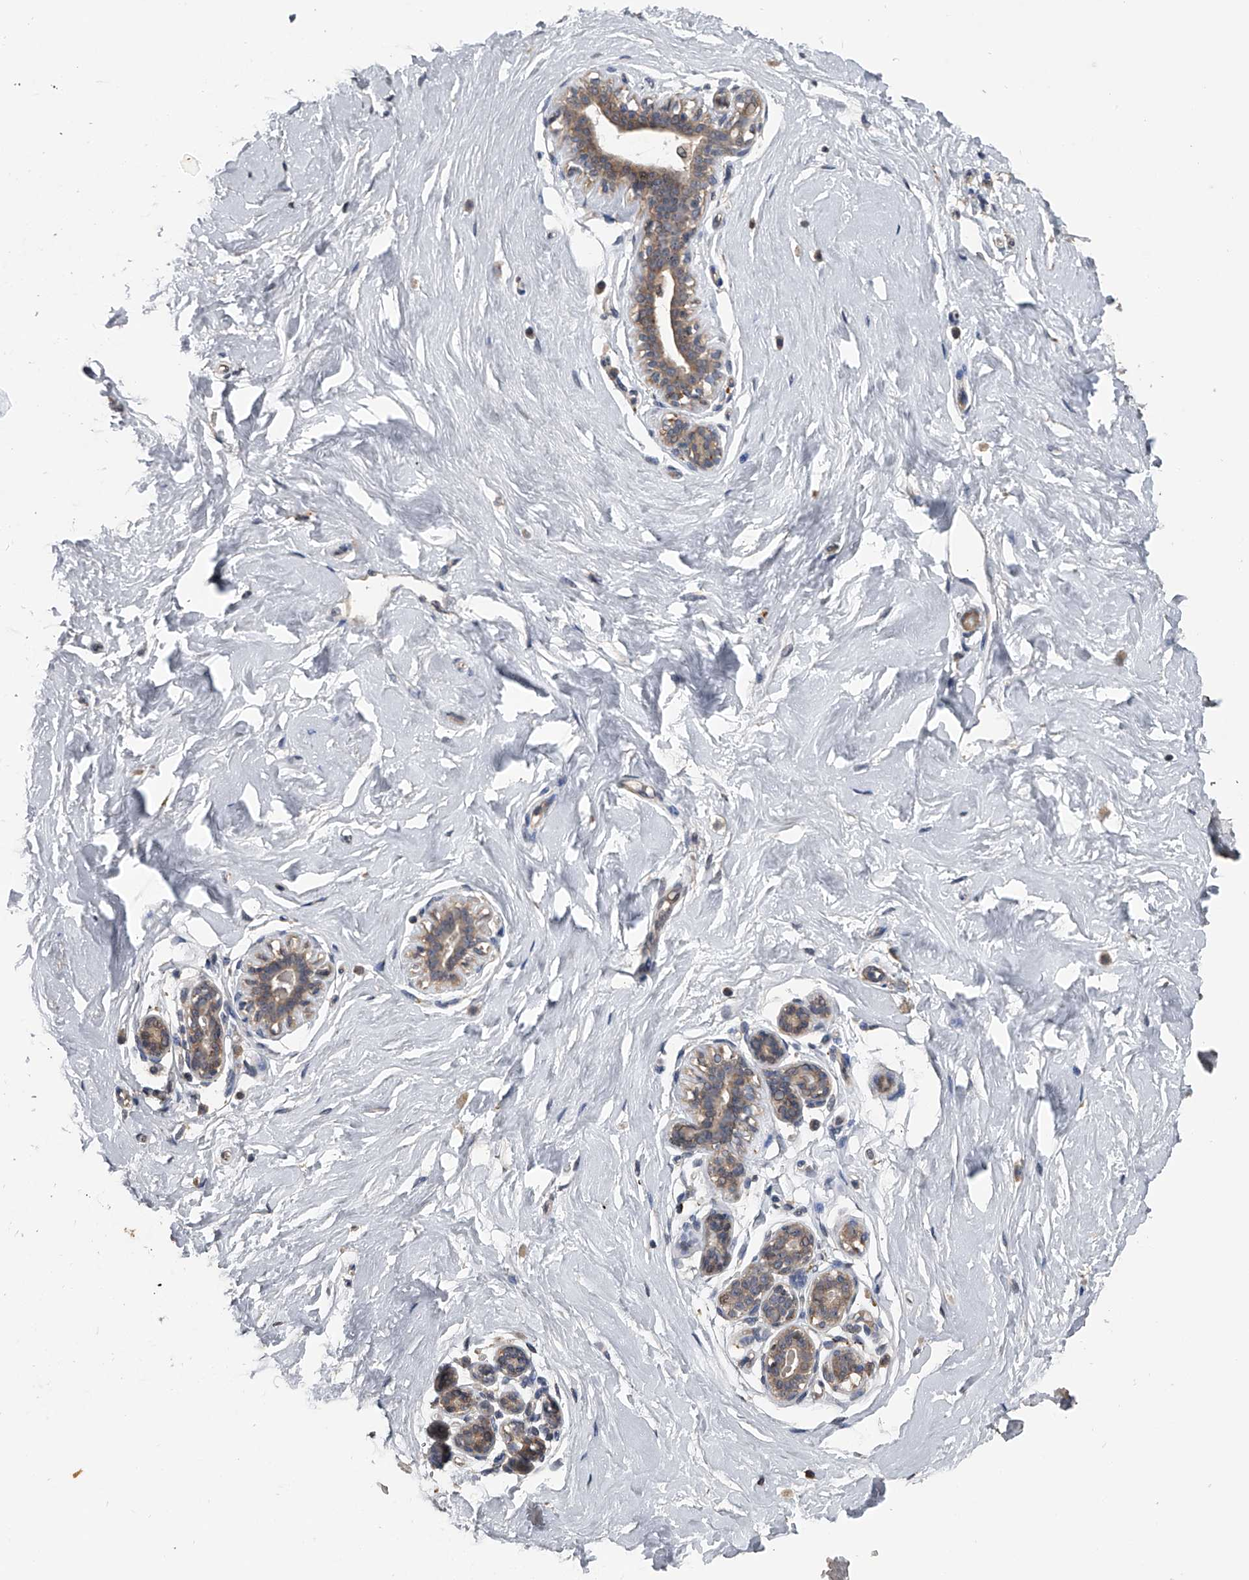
{"staining": {"intensity": "moderate", "quantity": "25%-75%", "location": "cytoplasmic/membranous"}, "tissue": "breast", "cell_type": "Glandular cells", "image_type": "normal", "snomed": [{"axis": "morphology", "description": "Normal tissue, NOS"}, {"axis": "morphology", "description": "Adenoma, NOS"}, {"axis": "topography", "description": "Breast"}], "caption": "Moderate cytoplasmic/membranous staining for a protein is identified in approximately 25%-75% of glandular cells of normal breast using immunohistochemistry.", "gene": "DOCK9", "patient": {"sex": "female", "age": 23}}